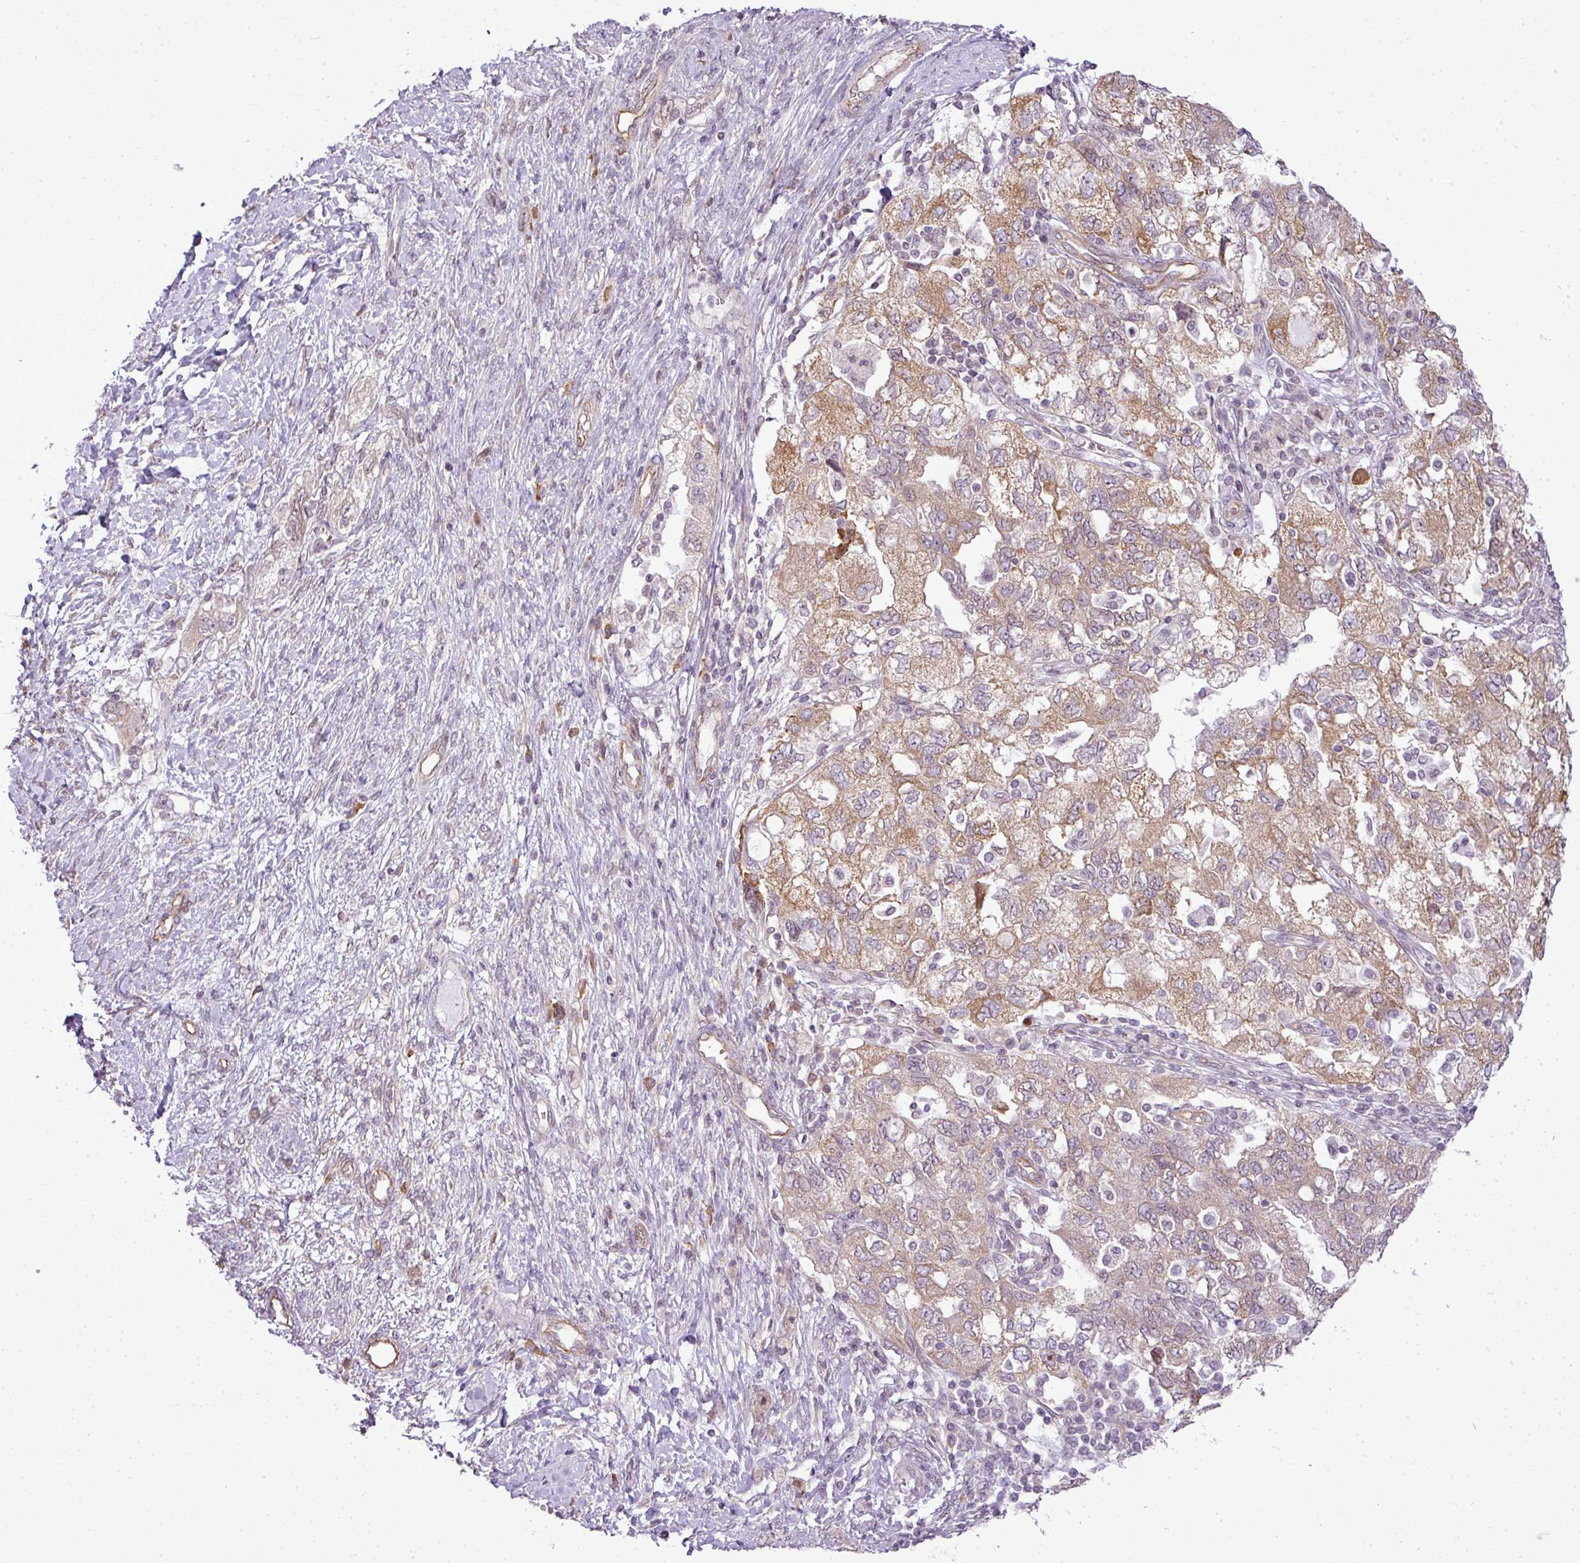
{"staining": {"intensity": "moderate", "quantity": ">75%", "location": "cytoplasmic/membranous"}, "tissue": "ovarian cancer", "cell_type": "Tumor cells", "image_type": "cancer", "snomed": [{"axis": "morphology", "description": "Carcinoma, NOS"}, {"axis": "morphology", "description": "Cystadenocarcinoma, serous, NOS"}, {"axis": "topography", "description": "Ovary"}], "caption": "A medium amount of moderate cytoplasmic/membranous expression is appreciated in about >75% of tumor cells in ovarian carcinoma tissue.", "gene": "COX18", "patient": {"sex": "female", "age": 69}}